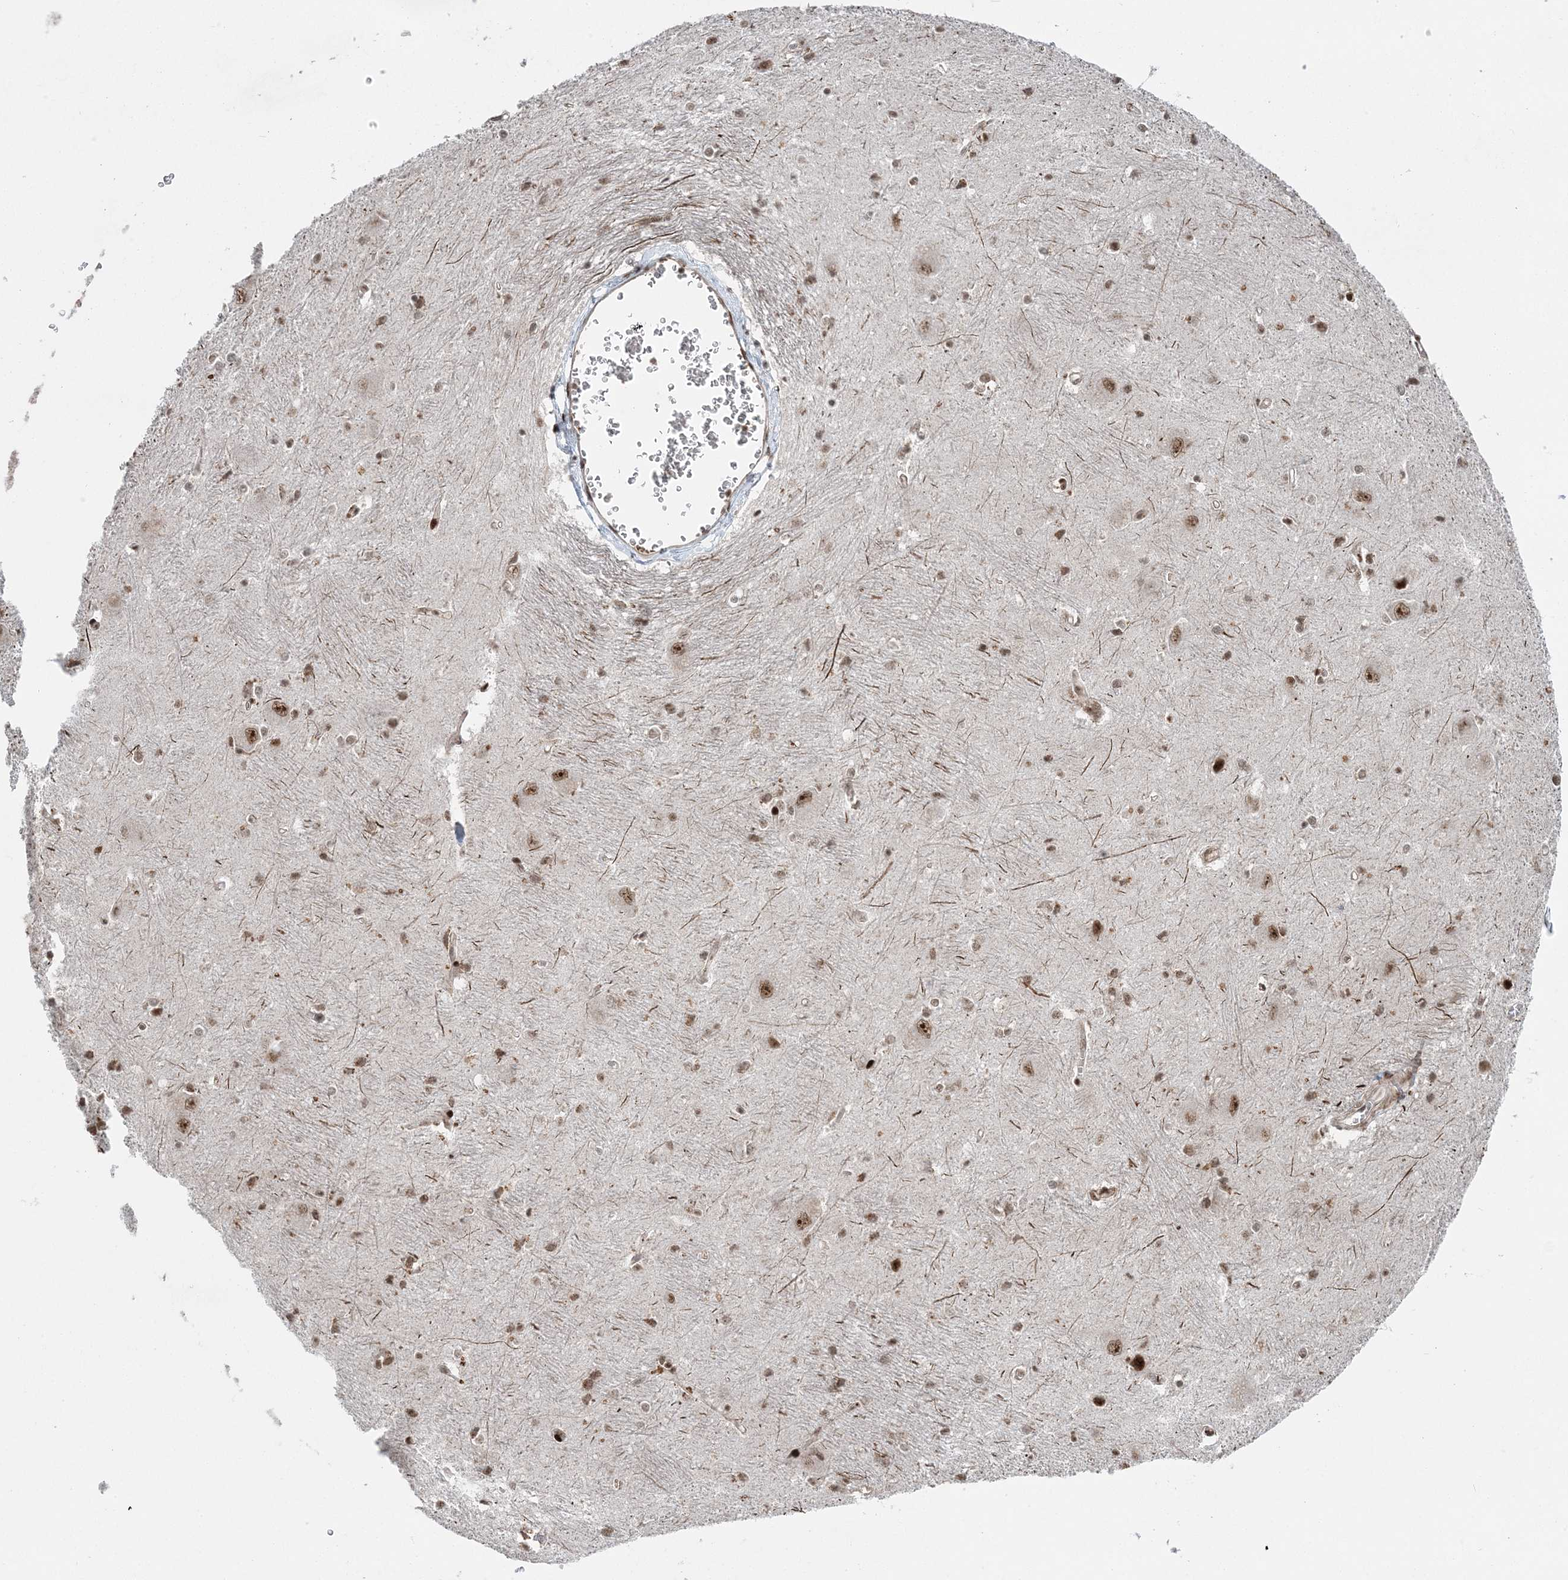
{"staining": {"intensity": "moderate", "quantity": ">75%", "location": "nuclear"}, "tissue": "caudate", "cell_type": "Glial cells", "image_type": "normal", "snomed": [{"axis": "morphology", "description": "Normal tissue, NOS"}, {"axis": "topography", "description": "Lateral ventricle wall"}], "caption": "A histopathology image showing moderate nuclear expression in approximately >75% of glial cells in benign caudate, as visualized by brown immunohistochemical staining.", "gene": "CWC22", "patient": {"sex": "male", "age": 37}}